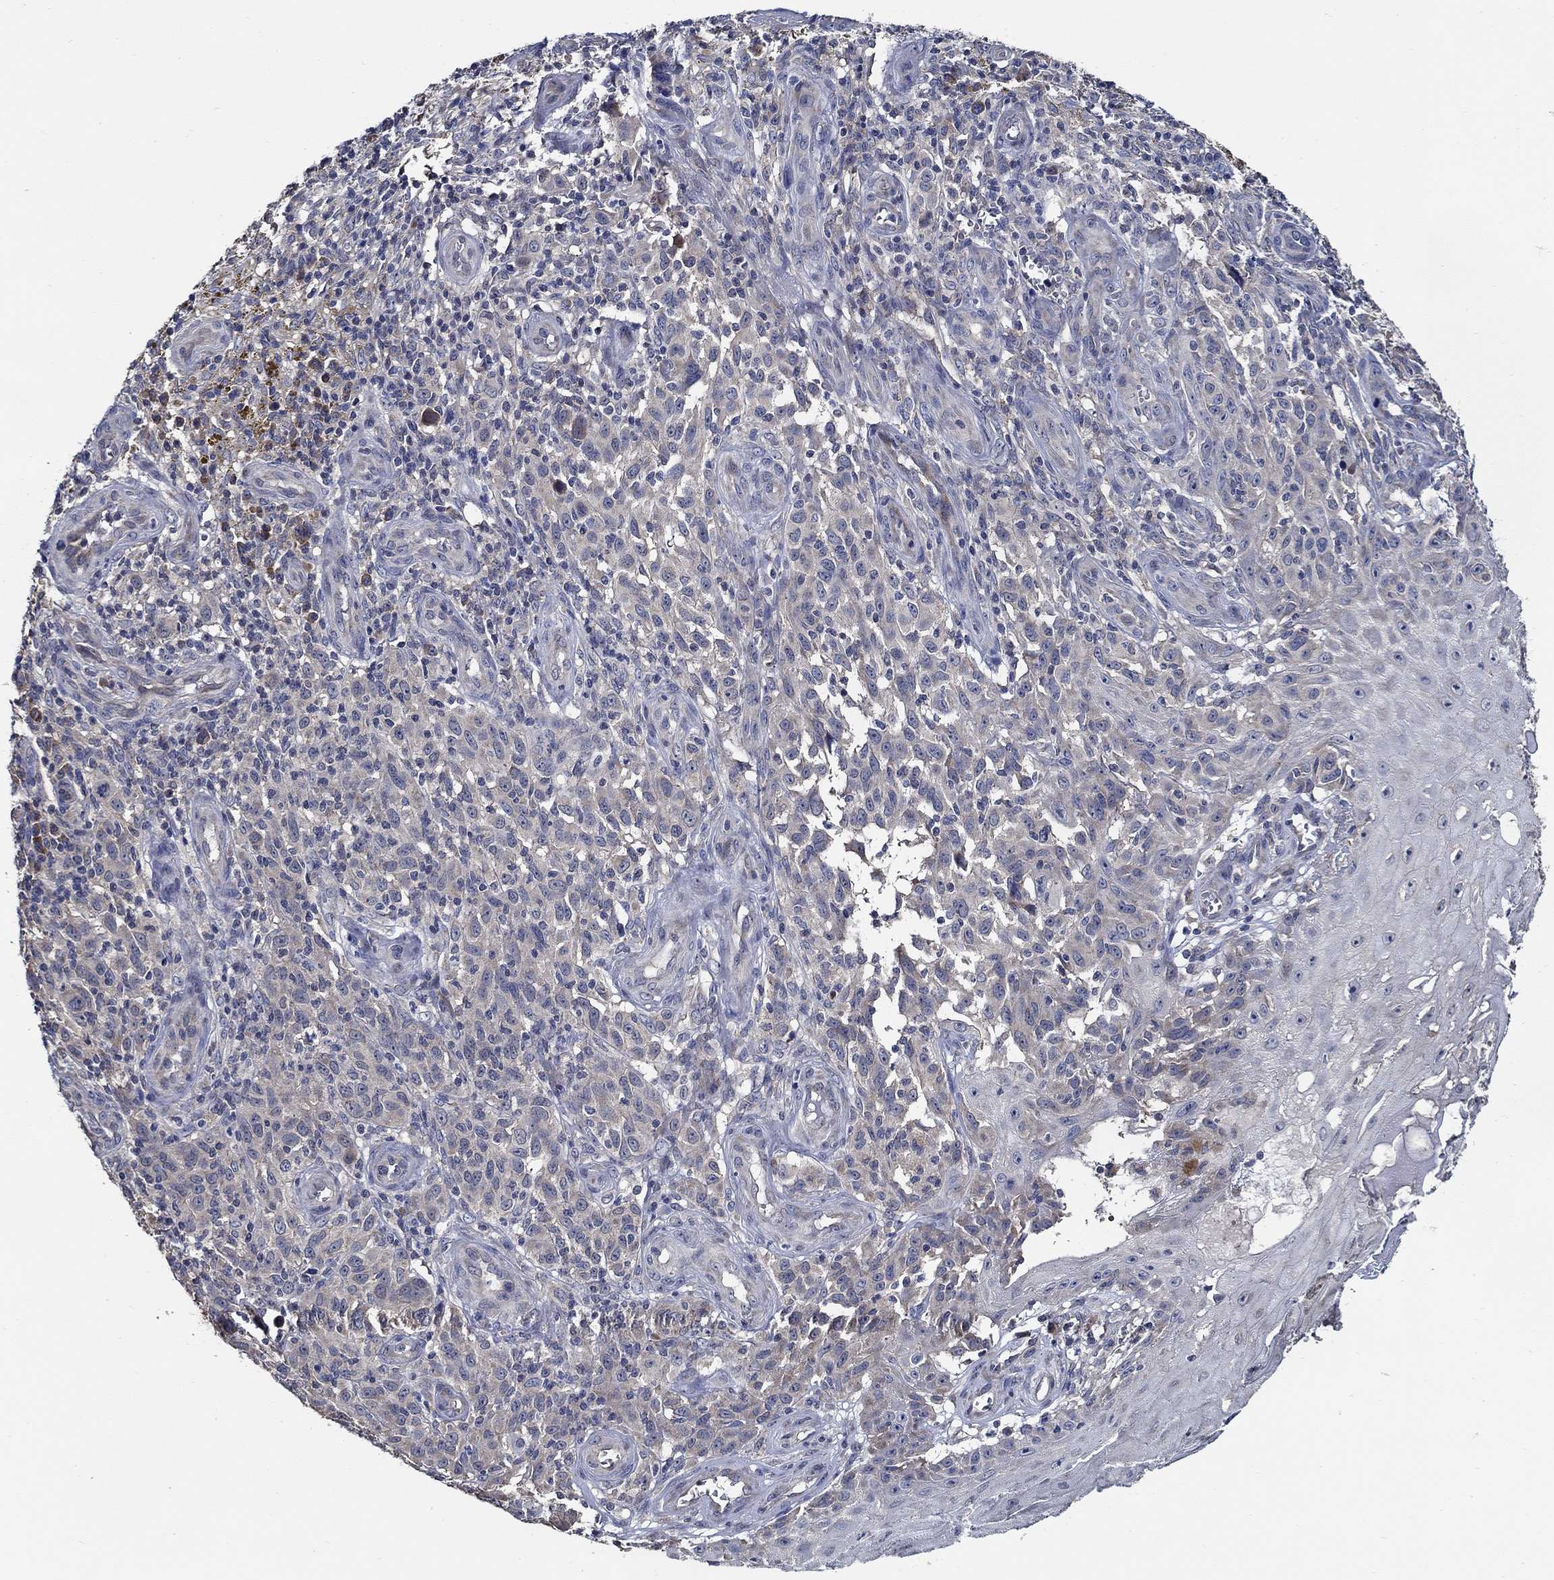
{"staining": {"intensity": "negative", "quantity": "none", "location": "none"}, "tissue": "melanoma", "cell_type": "Tumor cells", "image_type": "cancer", "snomed": [{"axis": "morphology", "description": "Malignant melanoma, NOS"}, {"axis": "topography", "description": "Skin"}], "caption": "Micrograph shows no protein expression in tumor cells of malignant melanoma tissue. (Brightfield microscopy of DAB (3,3'-diaminobenzidine) immunohistochemistry (IHC) at high magnification).", "gene": "WDR53", "patient": {"sex": "female", "age": 53}}